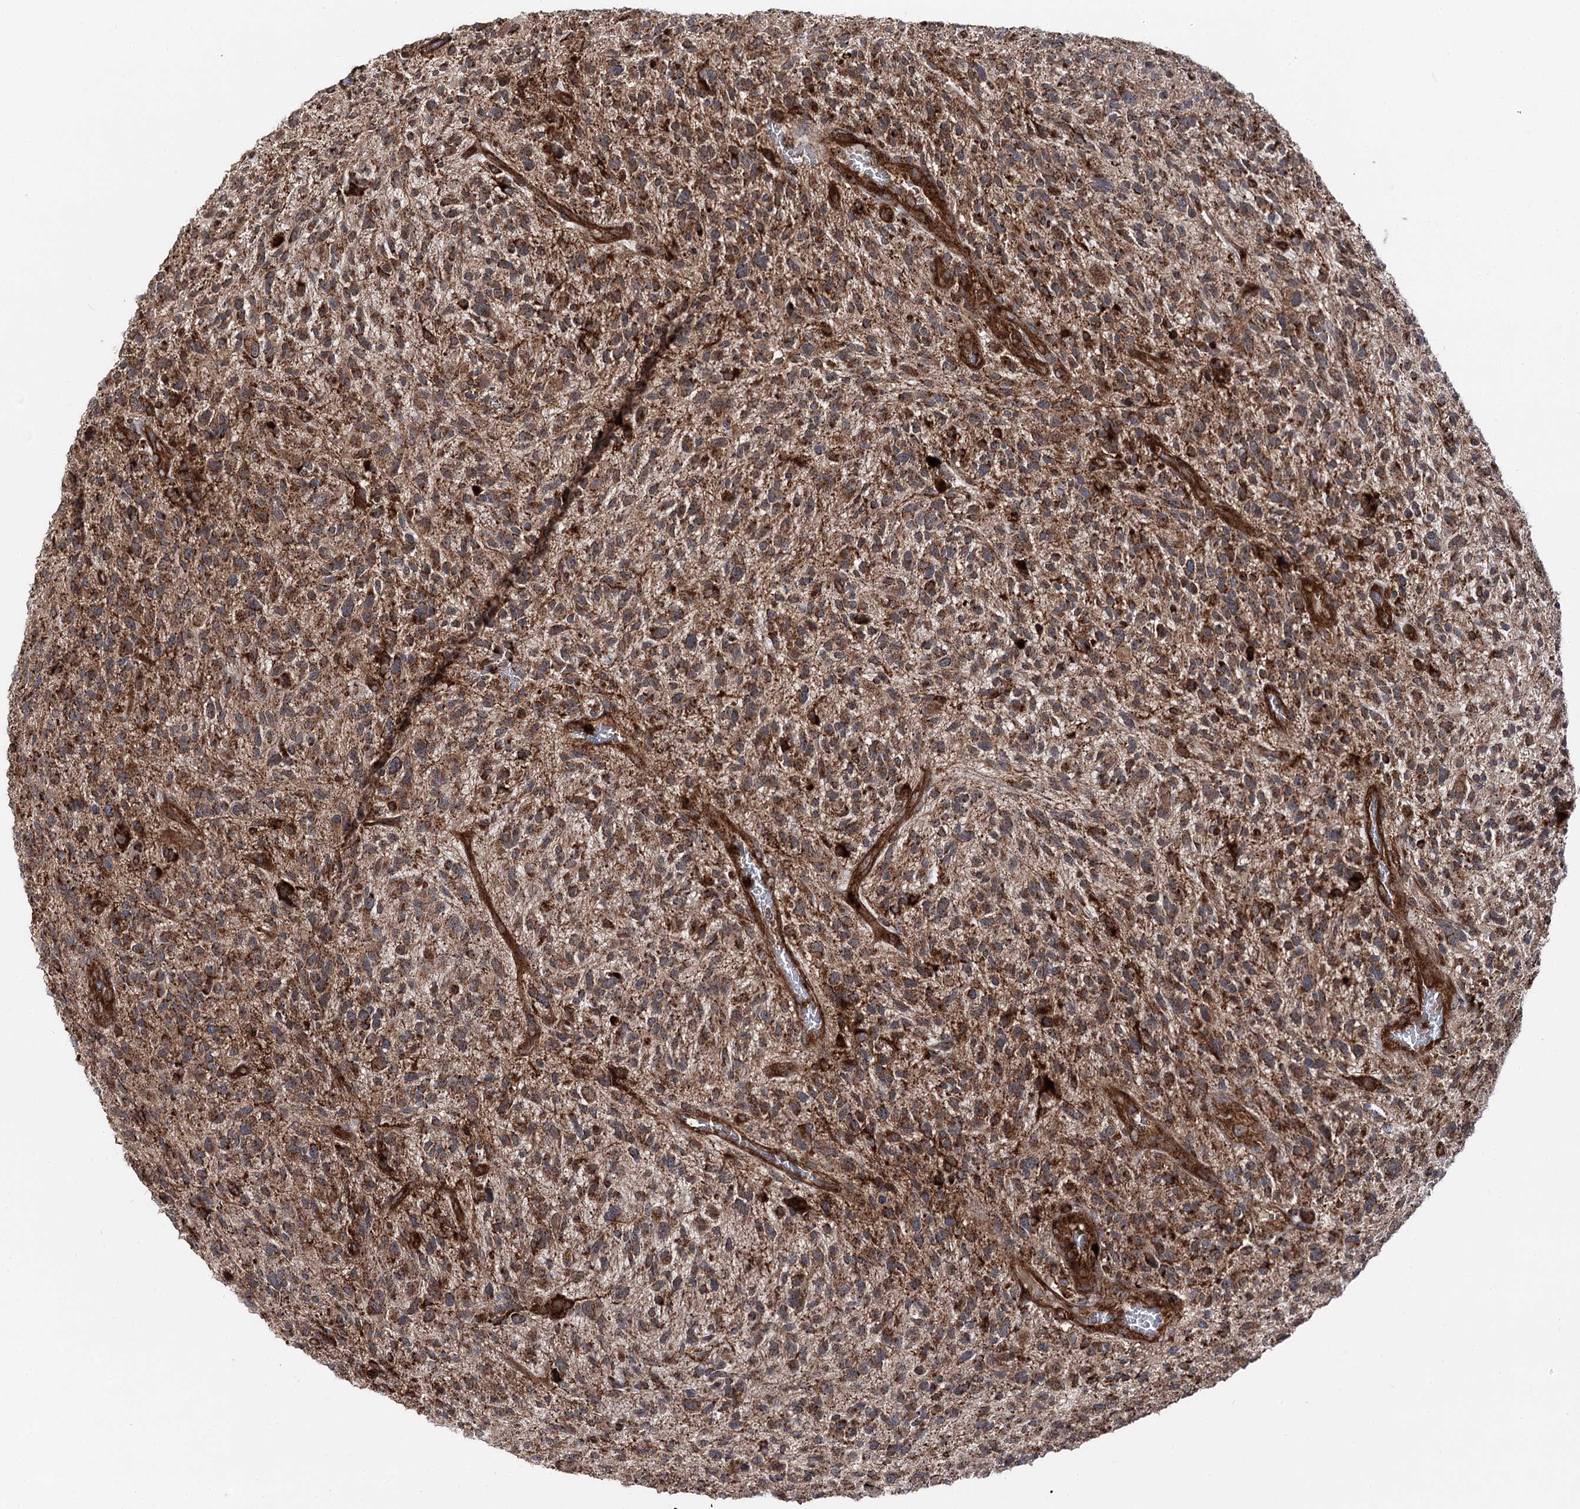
{"staining": {"intensity": "moderate", "quantity": ">75%", "location": "cytoplasmic/membranous"}, "tissue": "glioma", "cell_type": "Tumor cells", "image_type": "cancer", "snomed": [{"axis": "morphology", "description": "Glioma, malignant, High grade"}, {"axis": "topography", "description": "Brain"}], "caption": "Human glioma stained with a brown dye reveals moderate cytoplasmic/membranous positive positivity in about >75% of tumor cells.", "gene": "FGFR1OP2", "patient": {"sex": "male", "age": 47}}